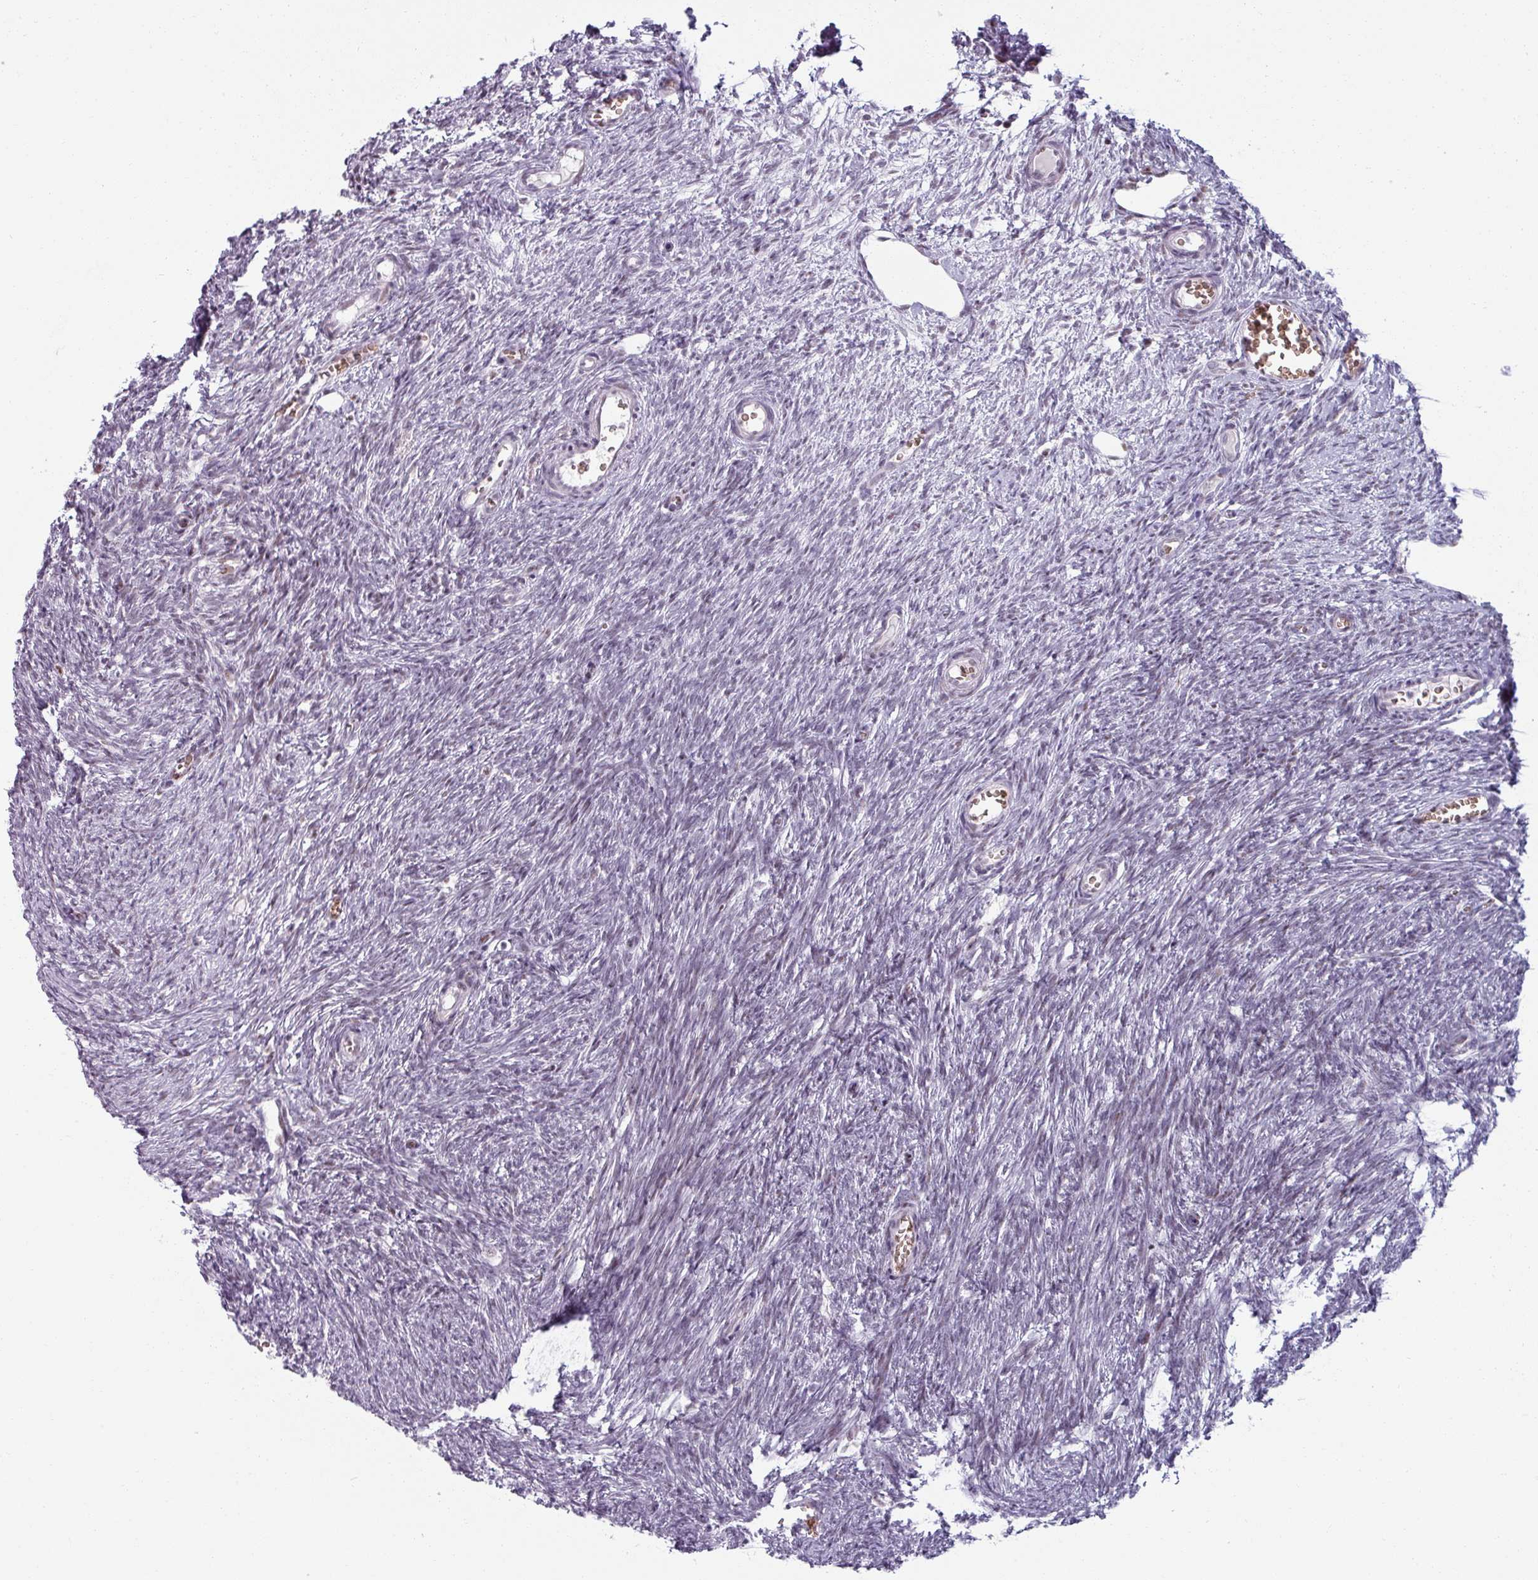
{"staining": {"intensity": "negative", "quantity": "none", "location": "none"}, "tissue": "ovary", "cell_type": "Ovarian stroma cells", "image_type": "normal", "snomed": [{"axis": "morphology", "description": "Normal tissue, NOS"}, {"axis": "topography", "description": "Ovary"}], "caption": "An IHC image of benign ovary is shown. There is no staining in ovarian stroma cells of ovary.", "gene": "NCOR1", "patient": {"sex": "female", "age": 44}}